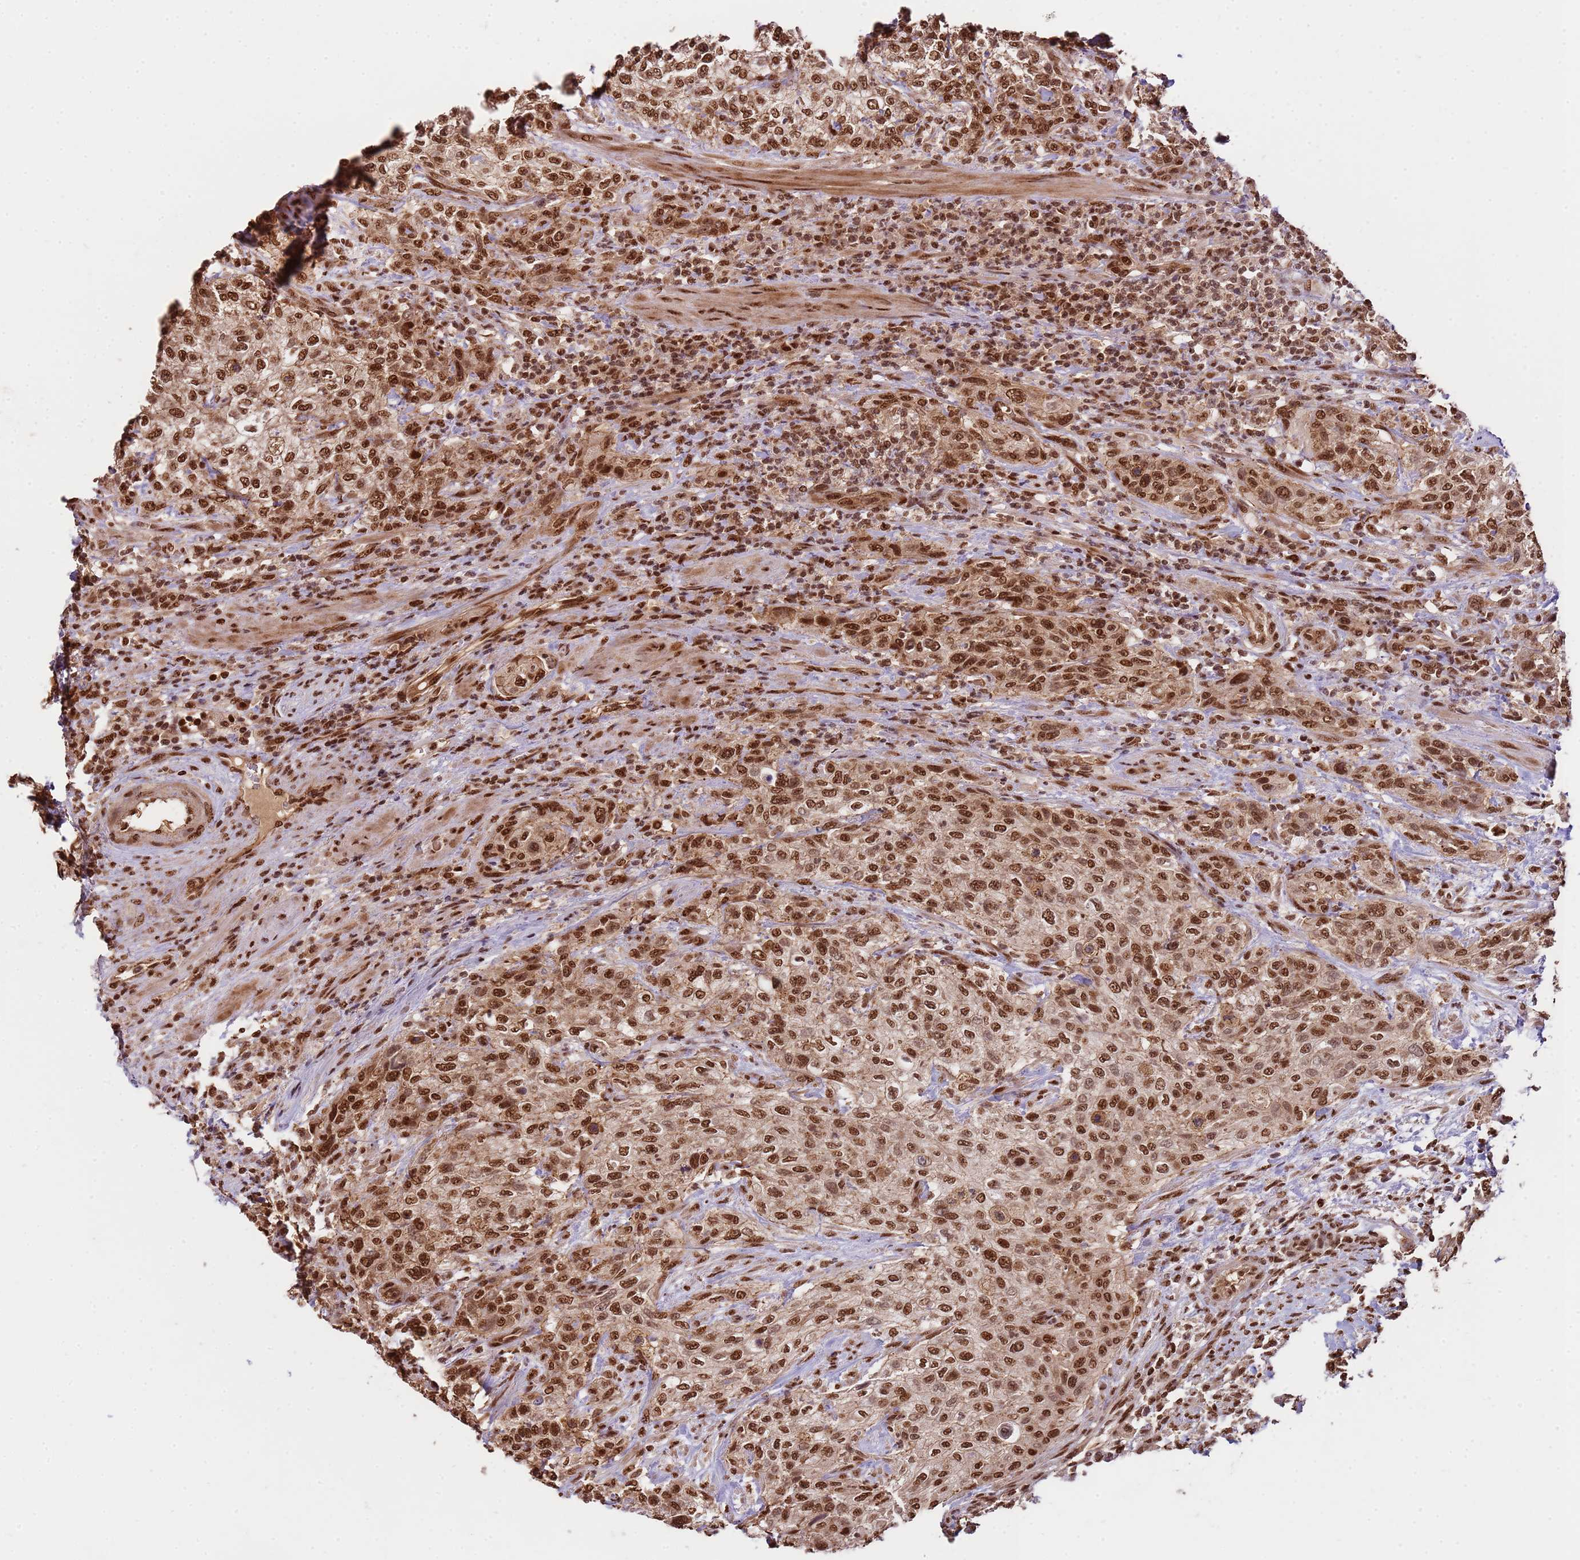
{"staining": {"intensity": "moderate", "quantity": ">75%", "location": "nuclear"}, "tissue": "urothelial cancer", "cell_type": "Tumor cells", "image_type": "cancer", "snomed": [{"axis": "morphology", "description": "Normal tissue, NOS"}, {"axis": "morphology", "description": "Urothelial carcinoma, NOS"}, {"axis": "topography", "description": "Urinary bladder"}, {"axis": "topography", "description": "Peripheral nerve tissue"}], "caption": "There is medium levels of moderate nuclear staining in tumor cells of urothelial cancer, as demonstrated by immunohistochemical staining (brown color).", "gene": "ZBTB12", "patient": {"sex": "male", "age": 35}}